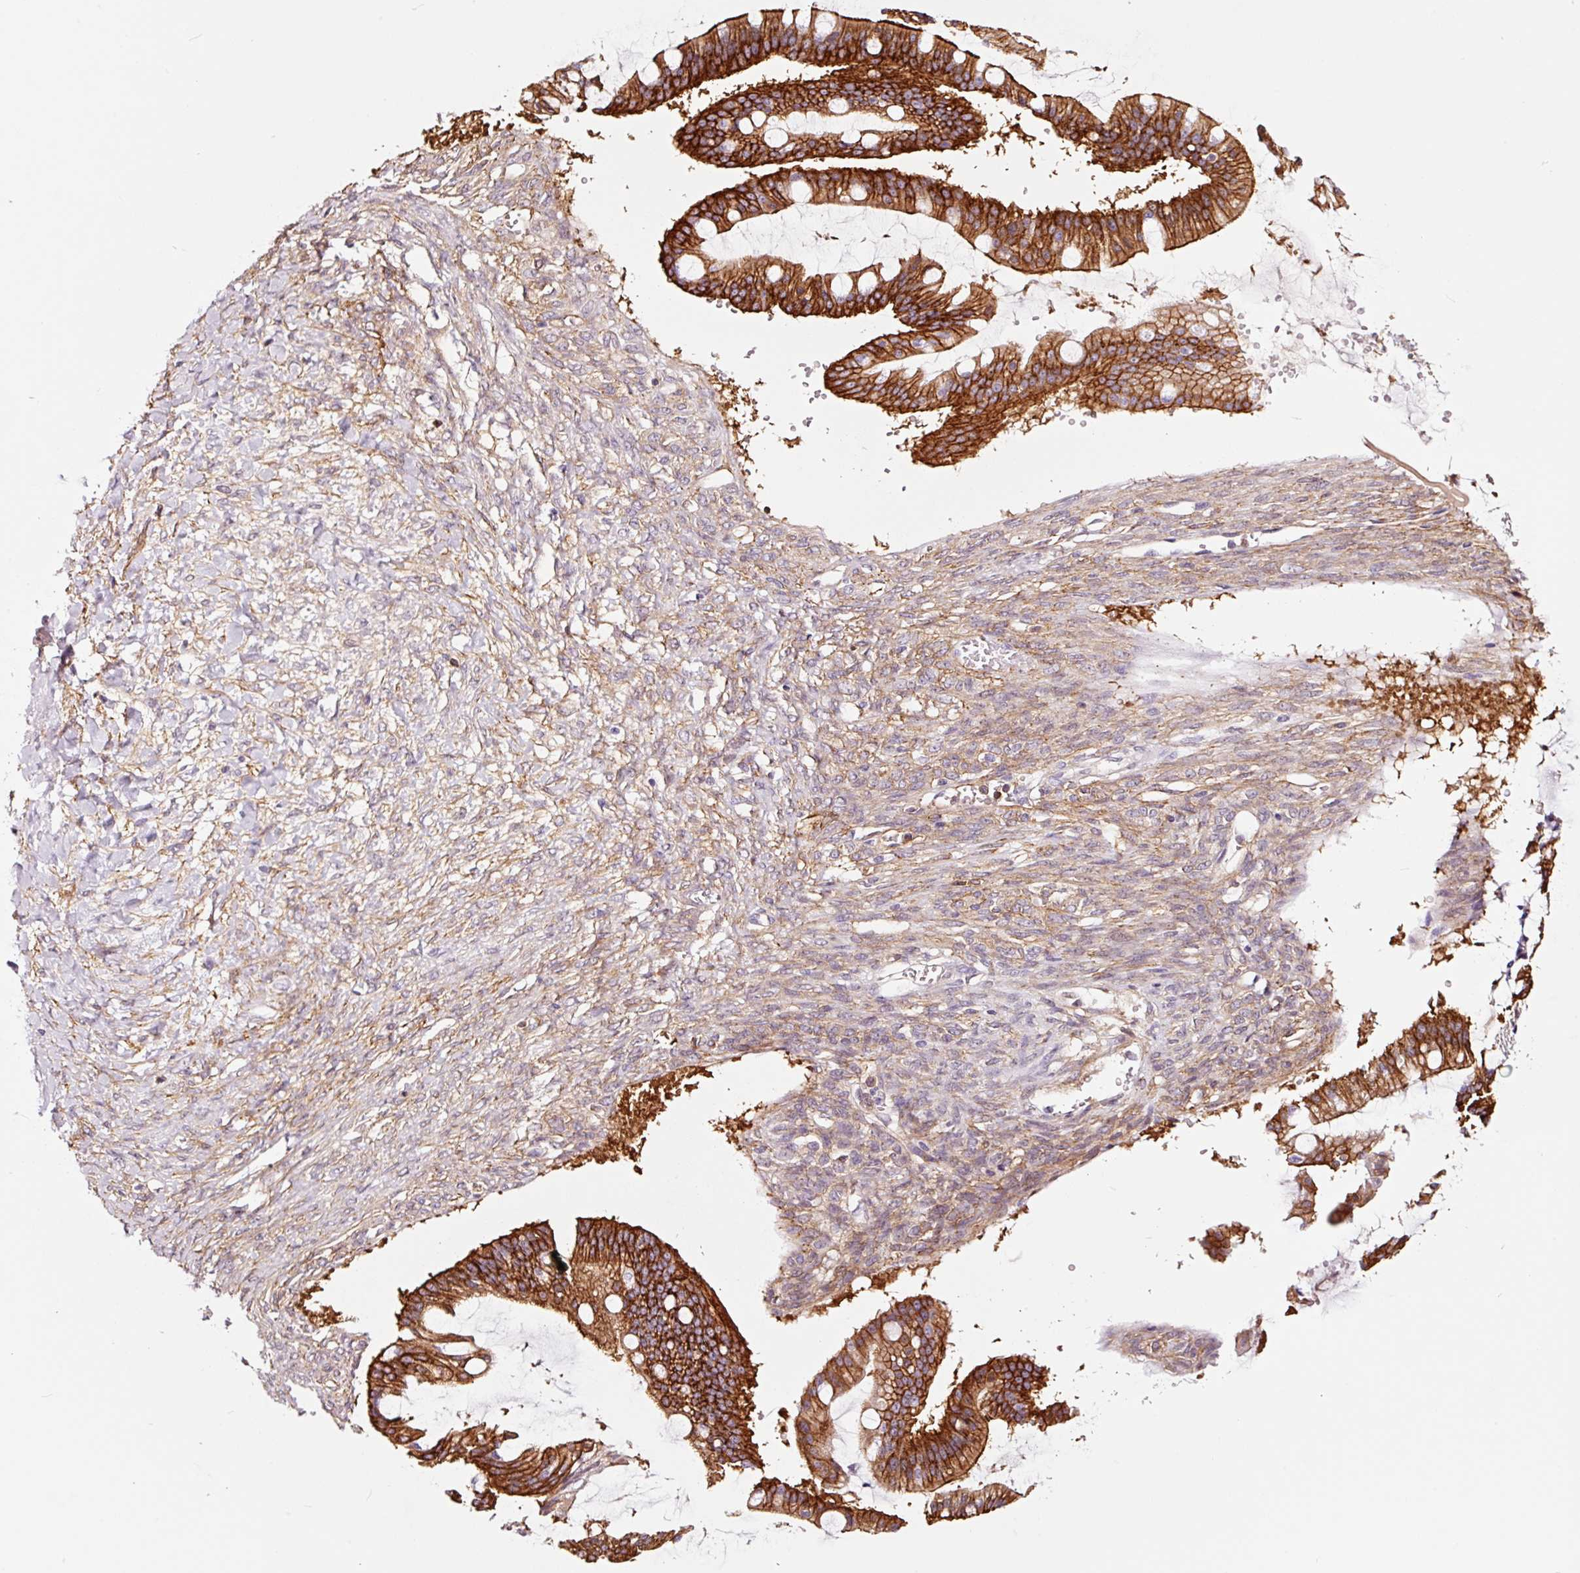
{"staining": {"intensity": "strong", "quantity": ">75%", "location": "cytoplasmic/membranous"}, "tissue": "ovarian cancer", "cell_type": "Tumor cells", "image_type": "cancer", "snomed": [{"axis": "morphology", "description": "Cystadenocarcinoma, mucinous, NOS"}, {"axis": "topography", "description": "Ovary"}], "caption": "DAB immunohistochemical staining of human ovarian cancer (mucinous cystadenocarcinoma) demonstrates strong cytoplasmic/membranous protein positivity in approximately >75% of tumor cells.", "gene": "ADD3", "patient": {"sex": "female", "age": 73}}